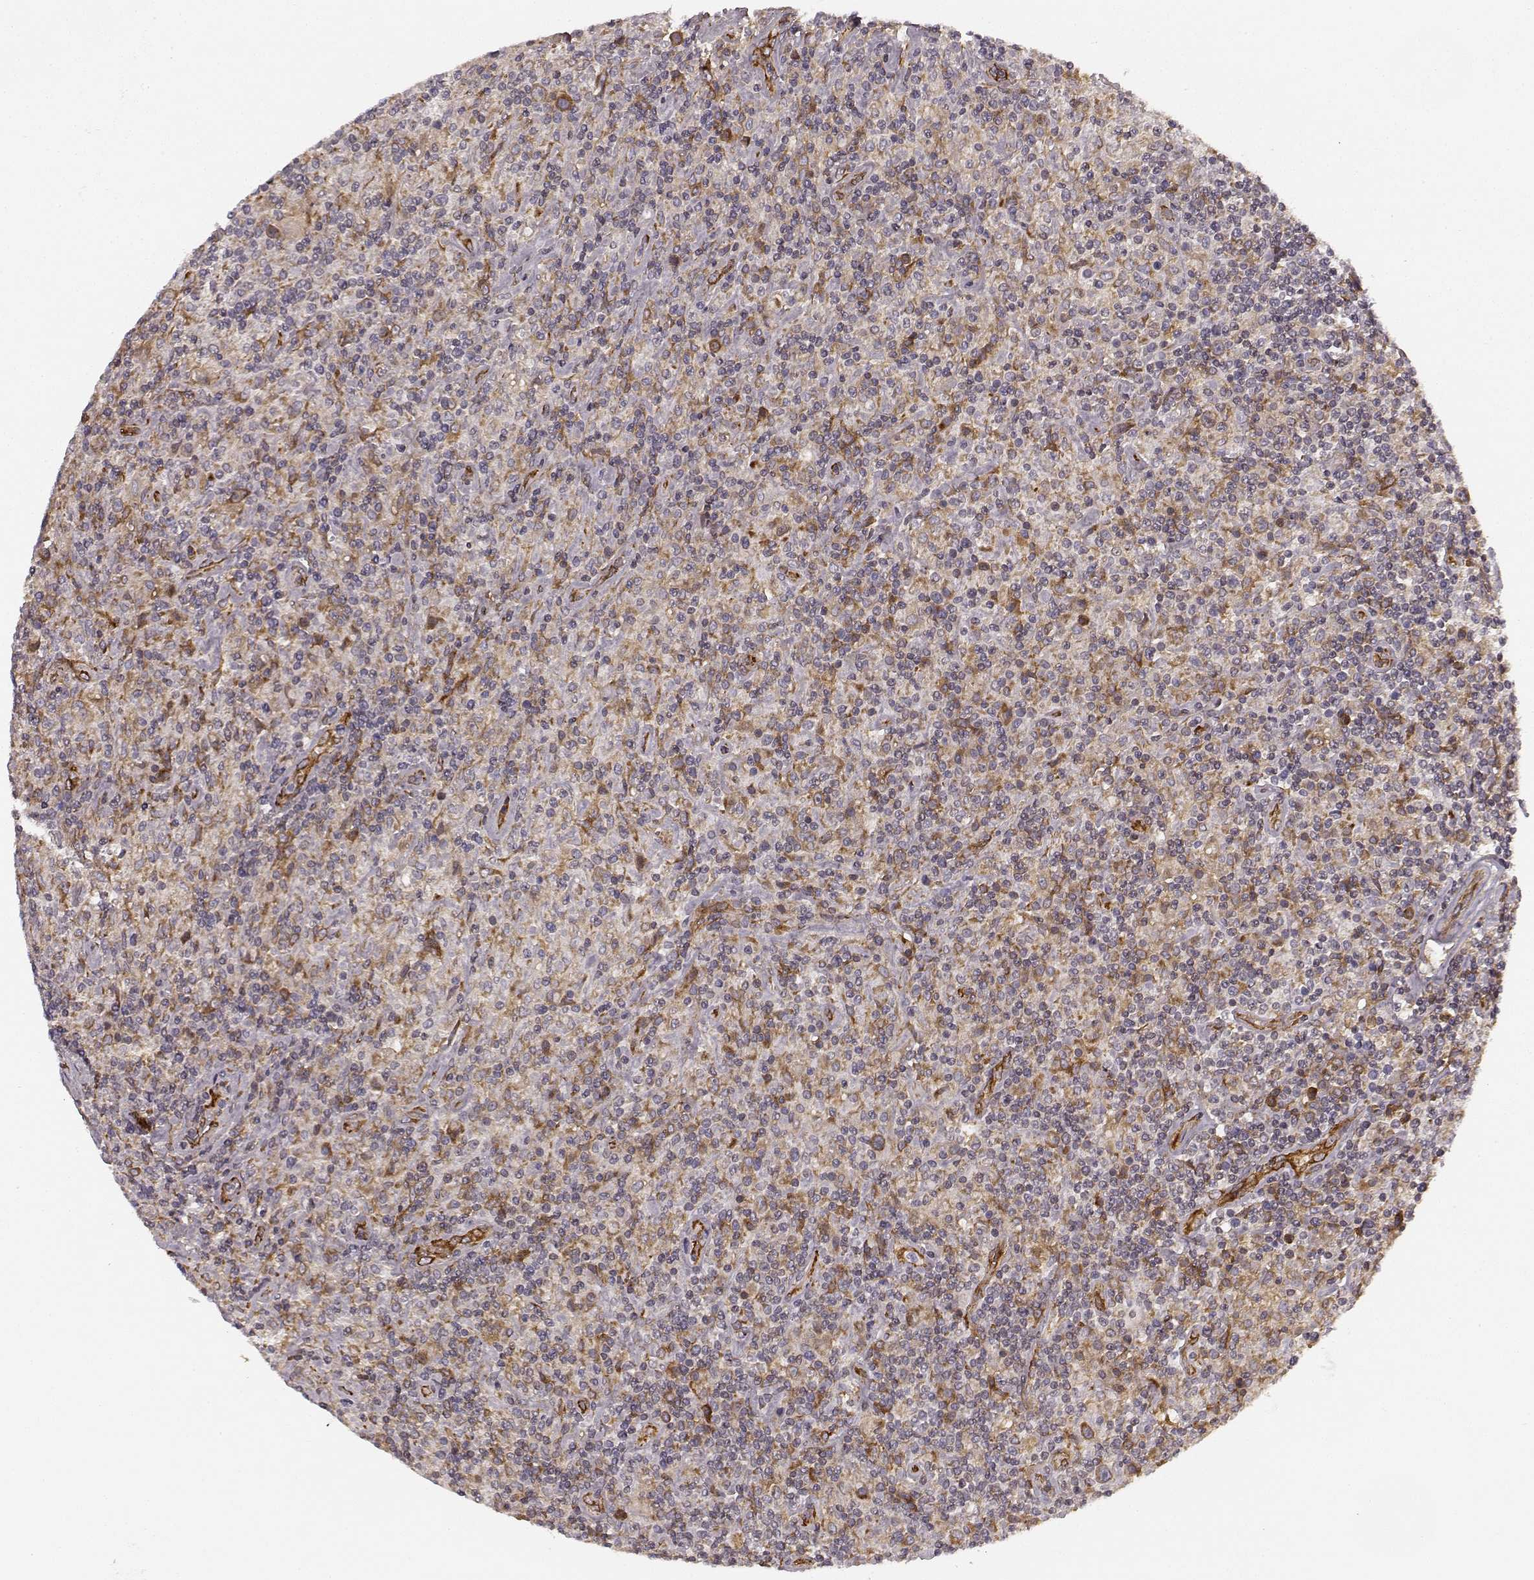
{"staining": {"intensity": "negative", "quantity": "none", "location": "none"}, "tissue": "lymphoma", "cell_type": "Tumor cells", "image_type": "cancer", "snomed": [{"axis": "morphology", "description": "Hodgkin's disease, NOS"}, {"axis": "topography", "description": "Lymph node"}], "caption": "Hodgkin's disease was stained to show a protein in brown. There is no significant positivity in tumor cells.", "gene": "TMEM14A", "patient": {"sex": "male", "age": 70}}